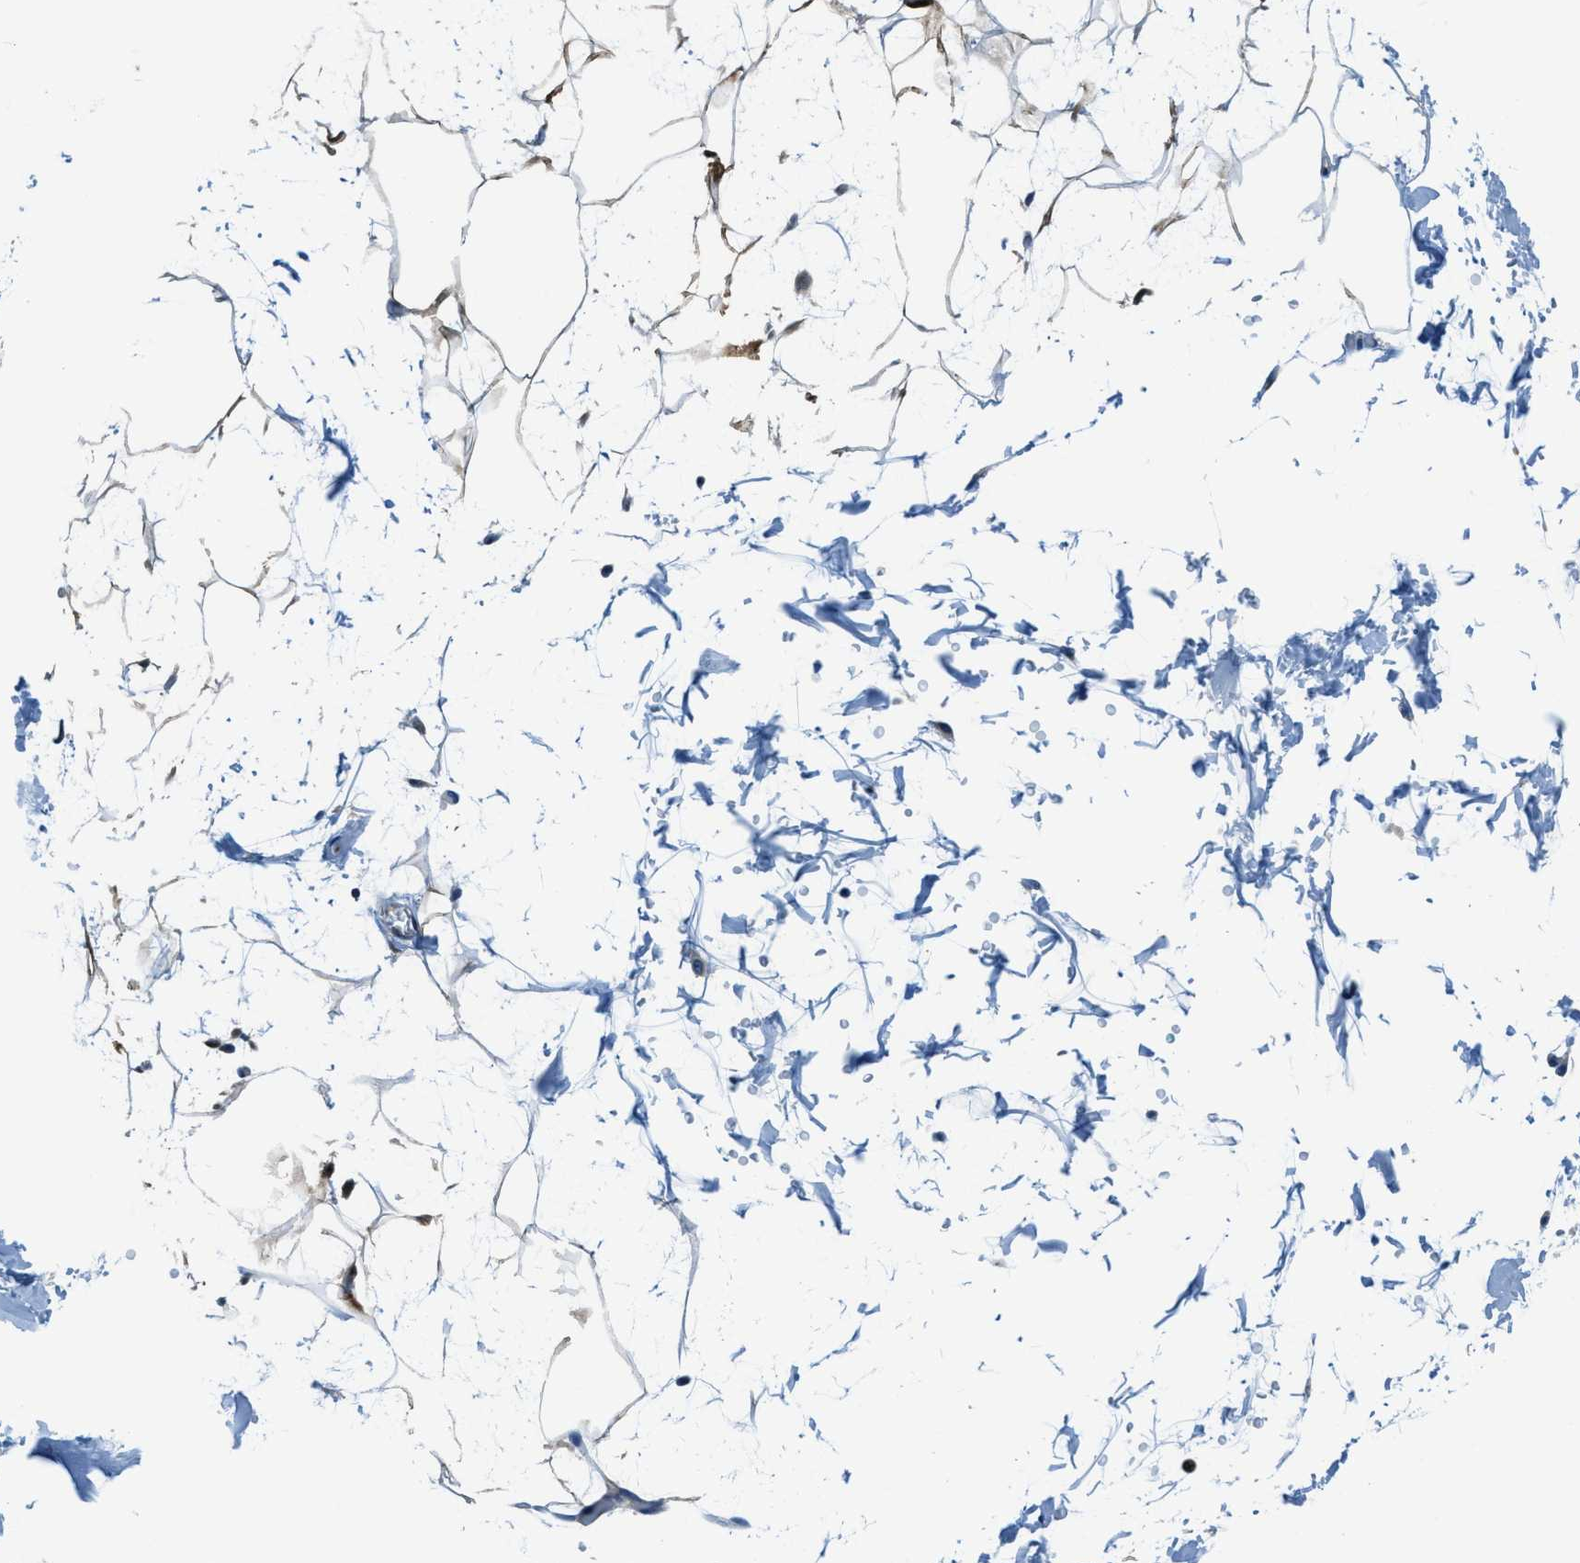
{"staining": {"intensity": "moderate", "quantity": "25%-75%", "location": "cytoplasmic/membranous"}, "tissue": "adipose tissue", "cell_type": "Adipocytes", "image_type": "normal", "snomed": [{"axis": "morphology", "description": "Normal tissue, NOS"}, {"axis": "topography", "description": "Soft tissue"}], "caption": "DAB immunohistochemical staining of normal human adipose tissue demonstrates moderate cytoplasmic/membranous protein expression in about 25%-75% of adipocytes.", "gene": "HEBP2", "patient": {"sex": "male", "age": 72}}